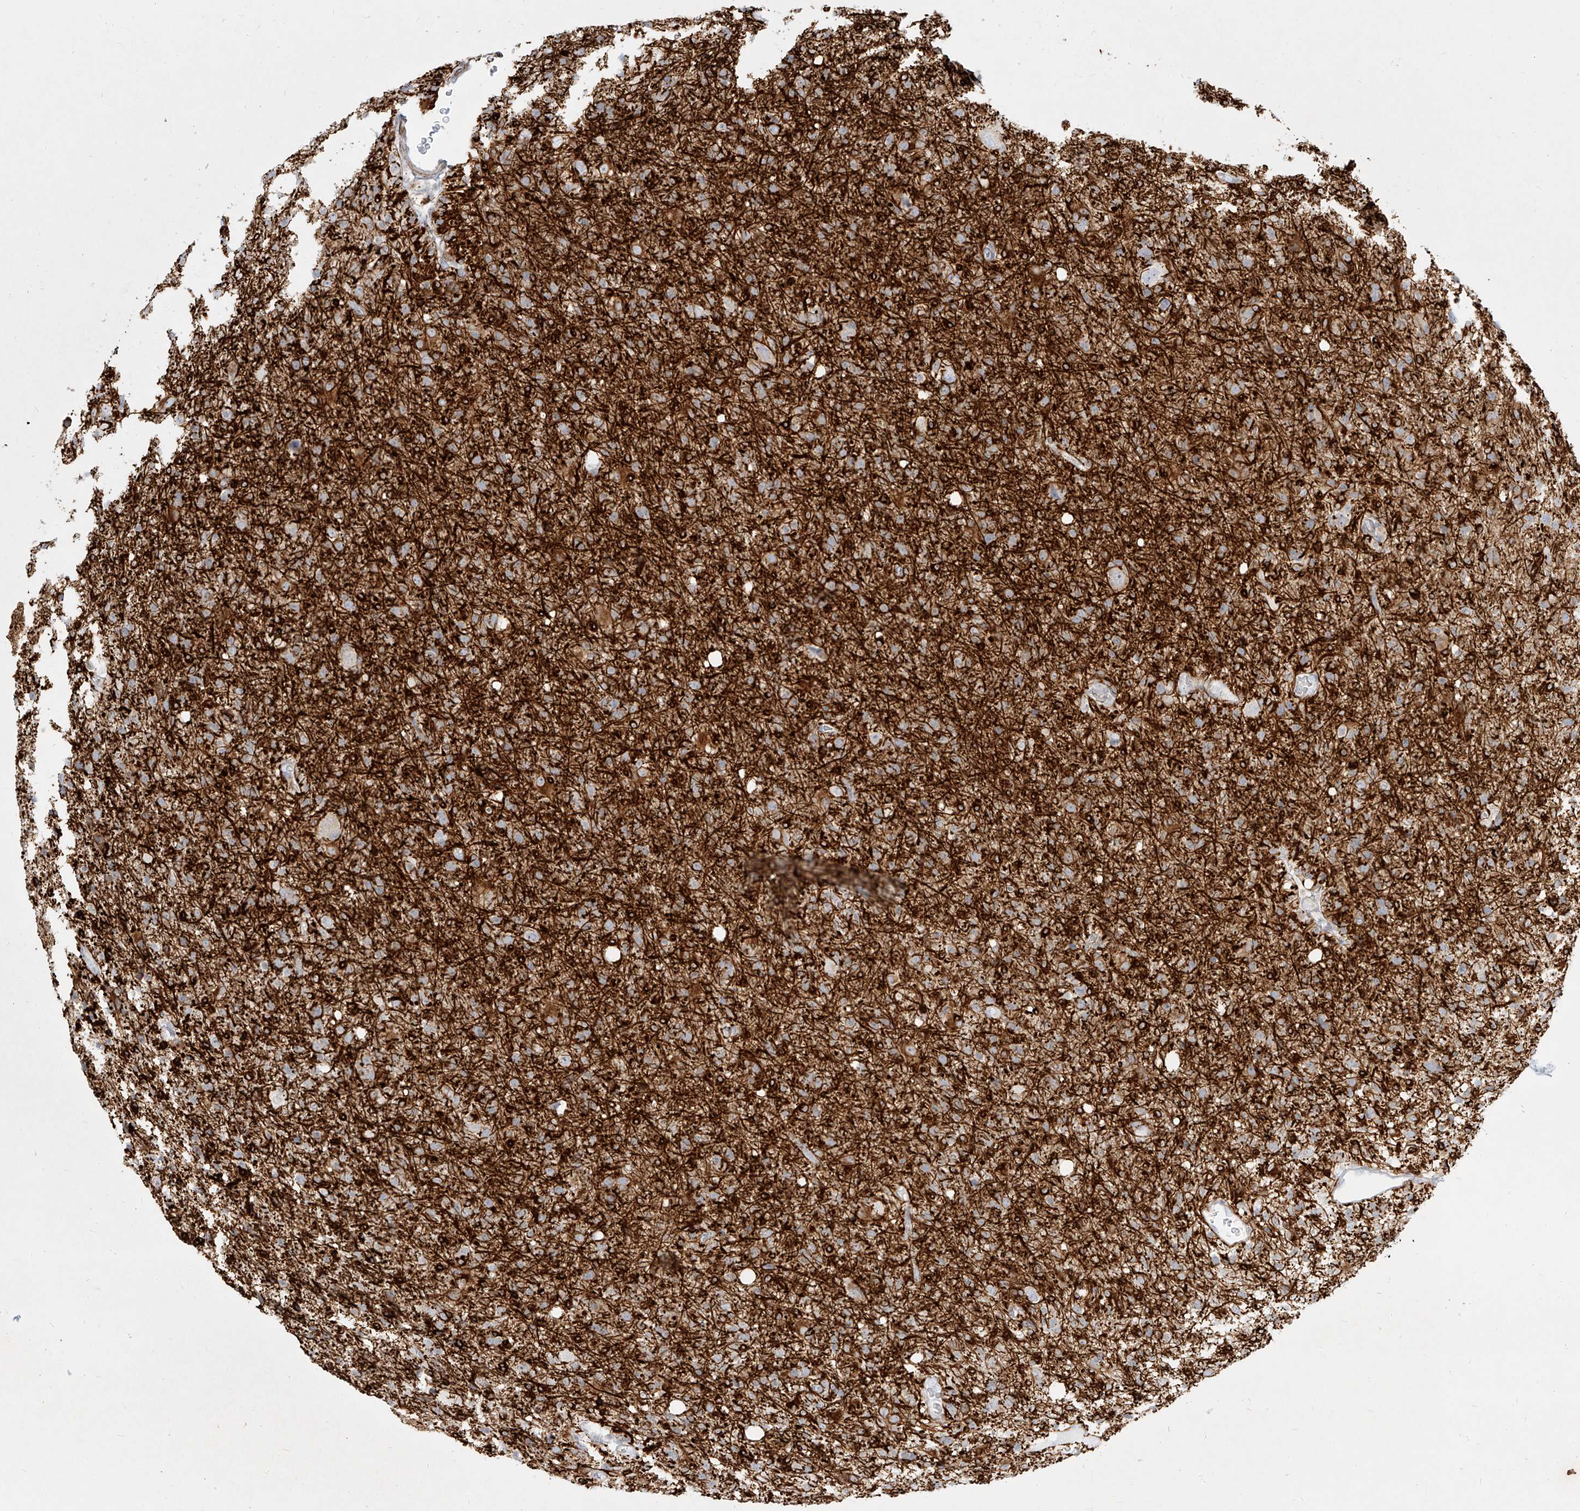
{"staining": {"intensity": "negative", "quantity": "none", "location": "none"}, "tissue": "glioma", "cell_type": "Tumor cells", "image_type": "cancer", "snomed": [{"axis": "morphology", "description": "Glioma, malignant, High grade"}, {"axis": "topography", "description": "Brain"}], "caption": "A high-resolution image shows IHC staining of high-grade glioma (malignant), which shows no significant positivity in tumor cells.", "gene": "ITPKB", "patient": {"sex": "female", "age": 57}}